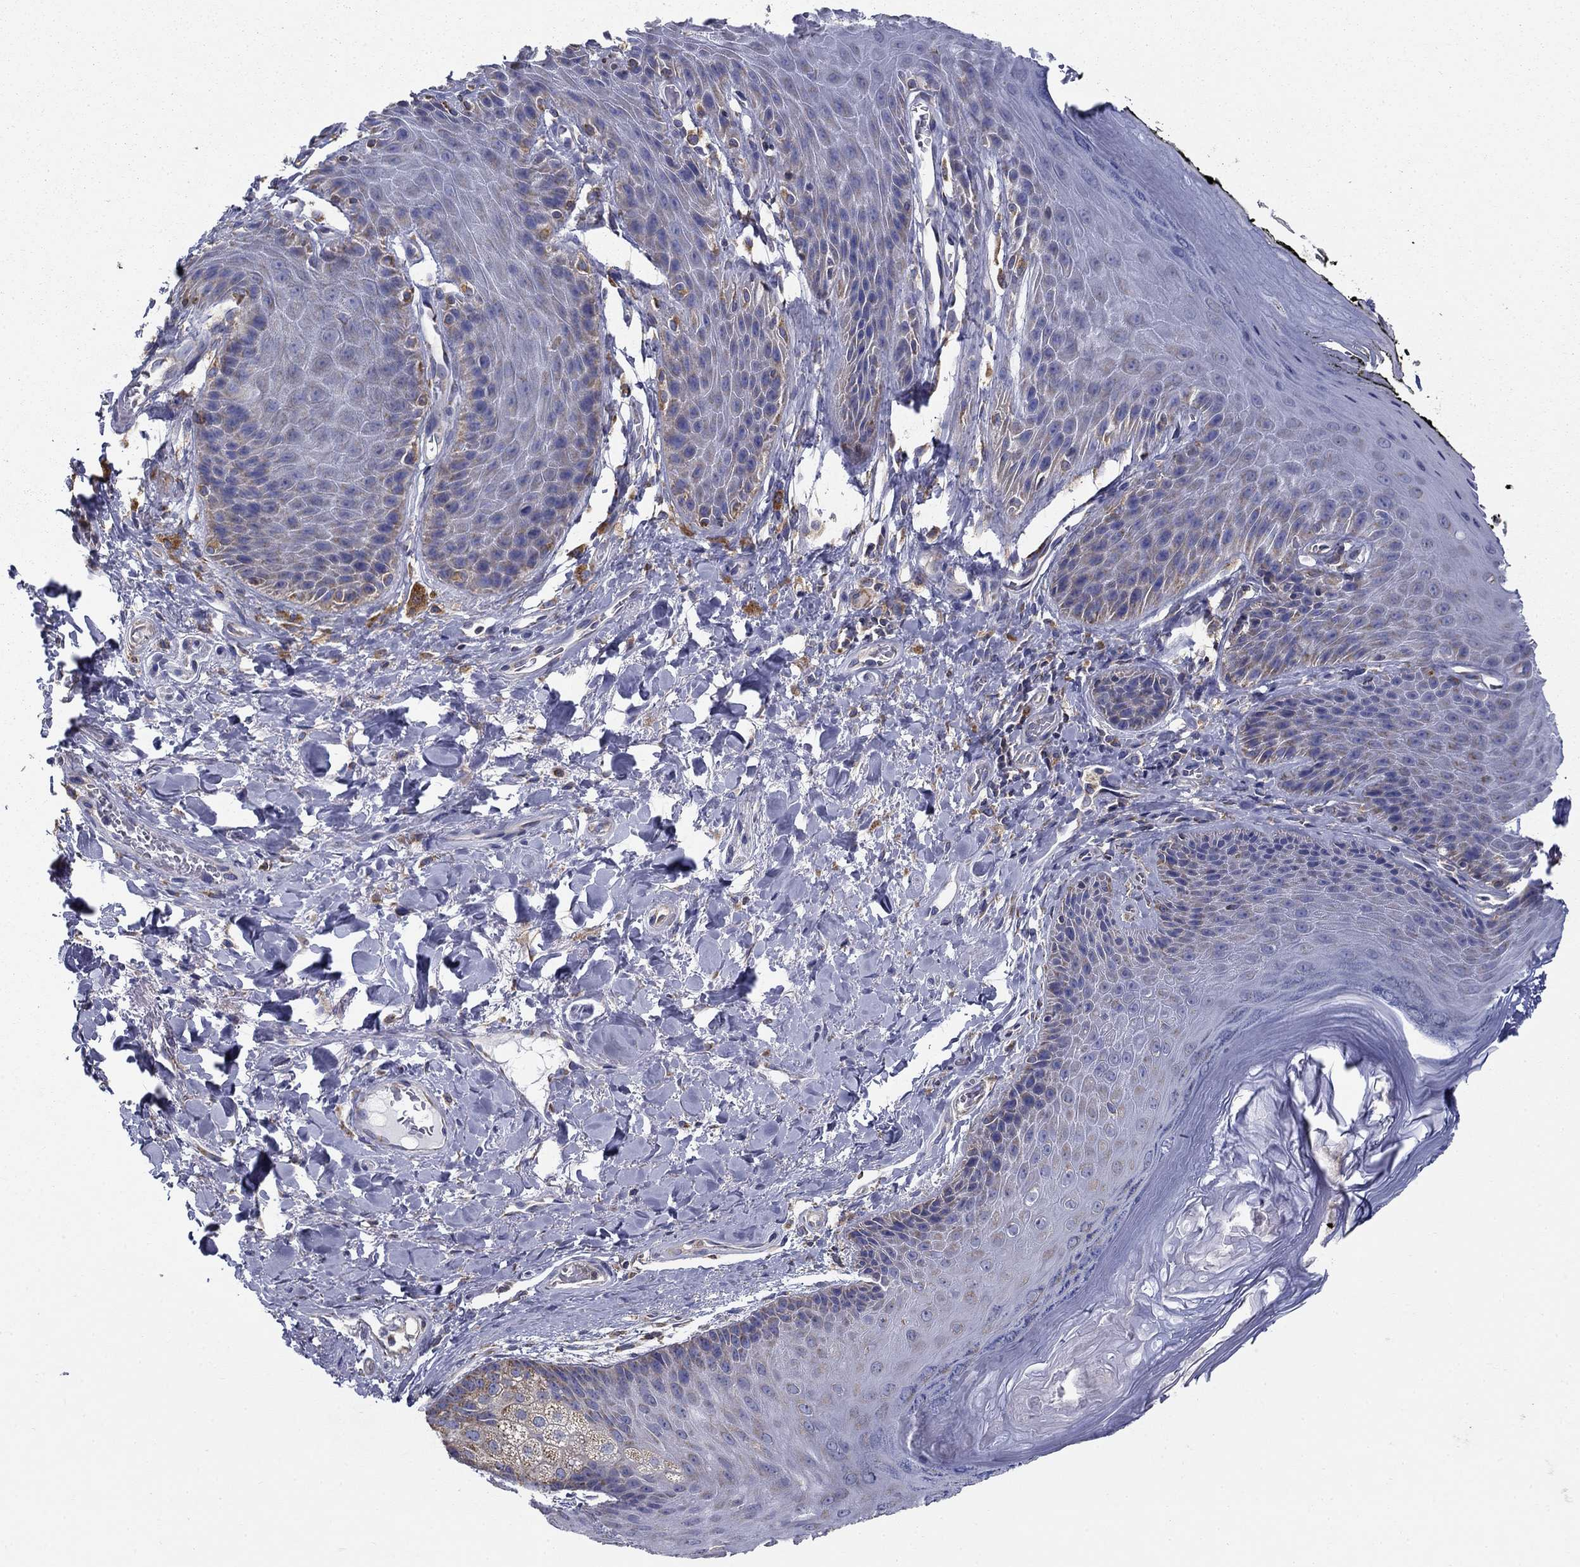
{"staining": {"intensity": "negative", "quantity": "none", "location": "none"}, "tissue": "skin", "cell_type": "Epidermal cells", "image_type": "normal", "snomed": [{"axis": "morphology", "description": "Normal tissue, NOS"}, {"axis": "topography", "description": "Anal"}, {"axis": "topography", "description": "Peripheral nerve tissue"}], "caption": "This is an IHC image of benign skin. There is no expression in epidermal cells.", "gene": "NME5", "patient": {"sex": "male", "age": 53}}